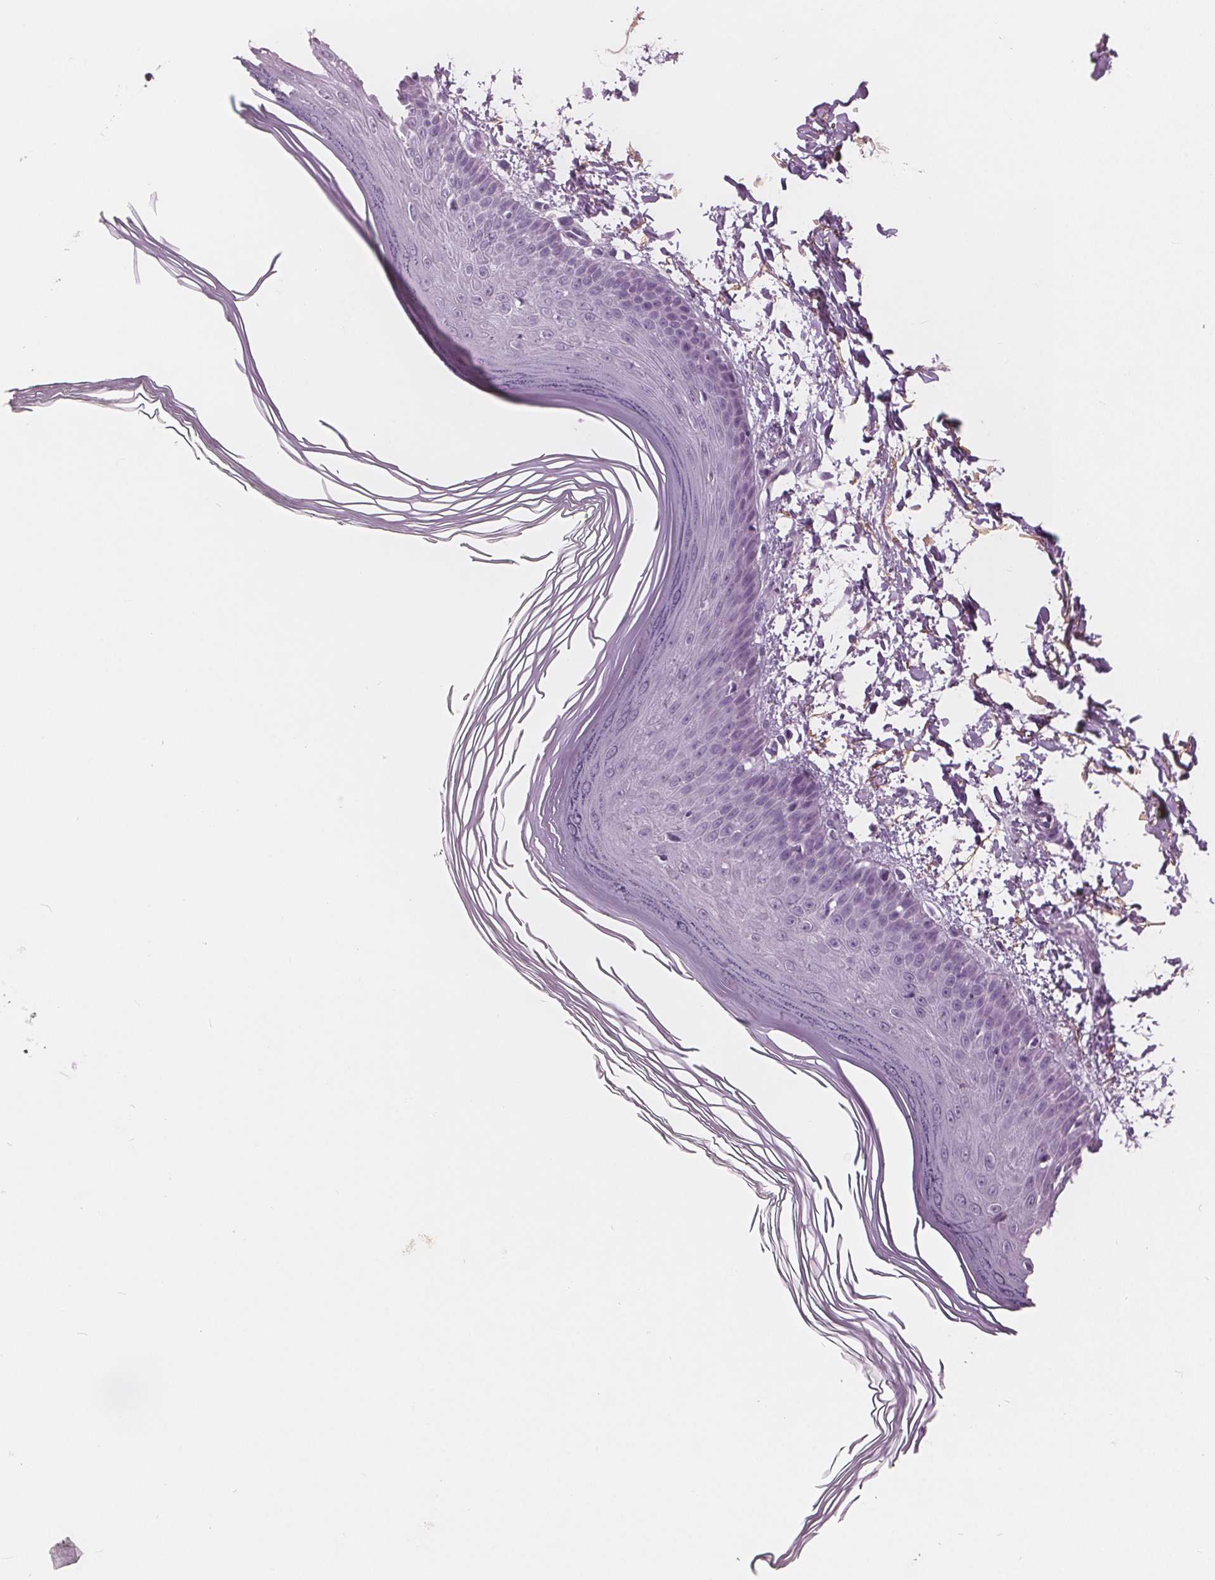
{"staining": {"intensity": "negative", "quantity": "none", "location": "none"}, "tissue": "skin", "cell_type": "Fibroblasts", "image_type": "normal", "snomed": [{"axis": "morphology", "description": "Normal tissue, NOS"}, {"axis": "topography", "description": "Skin"}], "caption": "Protein analysis of unremarkable skin demonstrates no significant staining in fibroblasts. (Stains: DAB immunohistochemistry with hematoxylin counter stain, Microscopy: brightfield microscopy at high magnification).", "gene": "AMBP", "patient": {"sex": "female", "age": 62}}